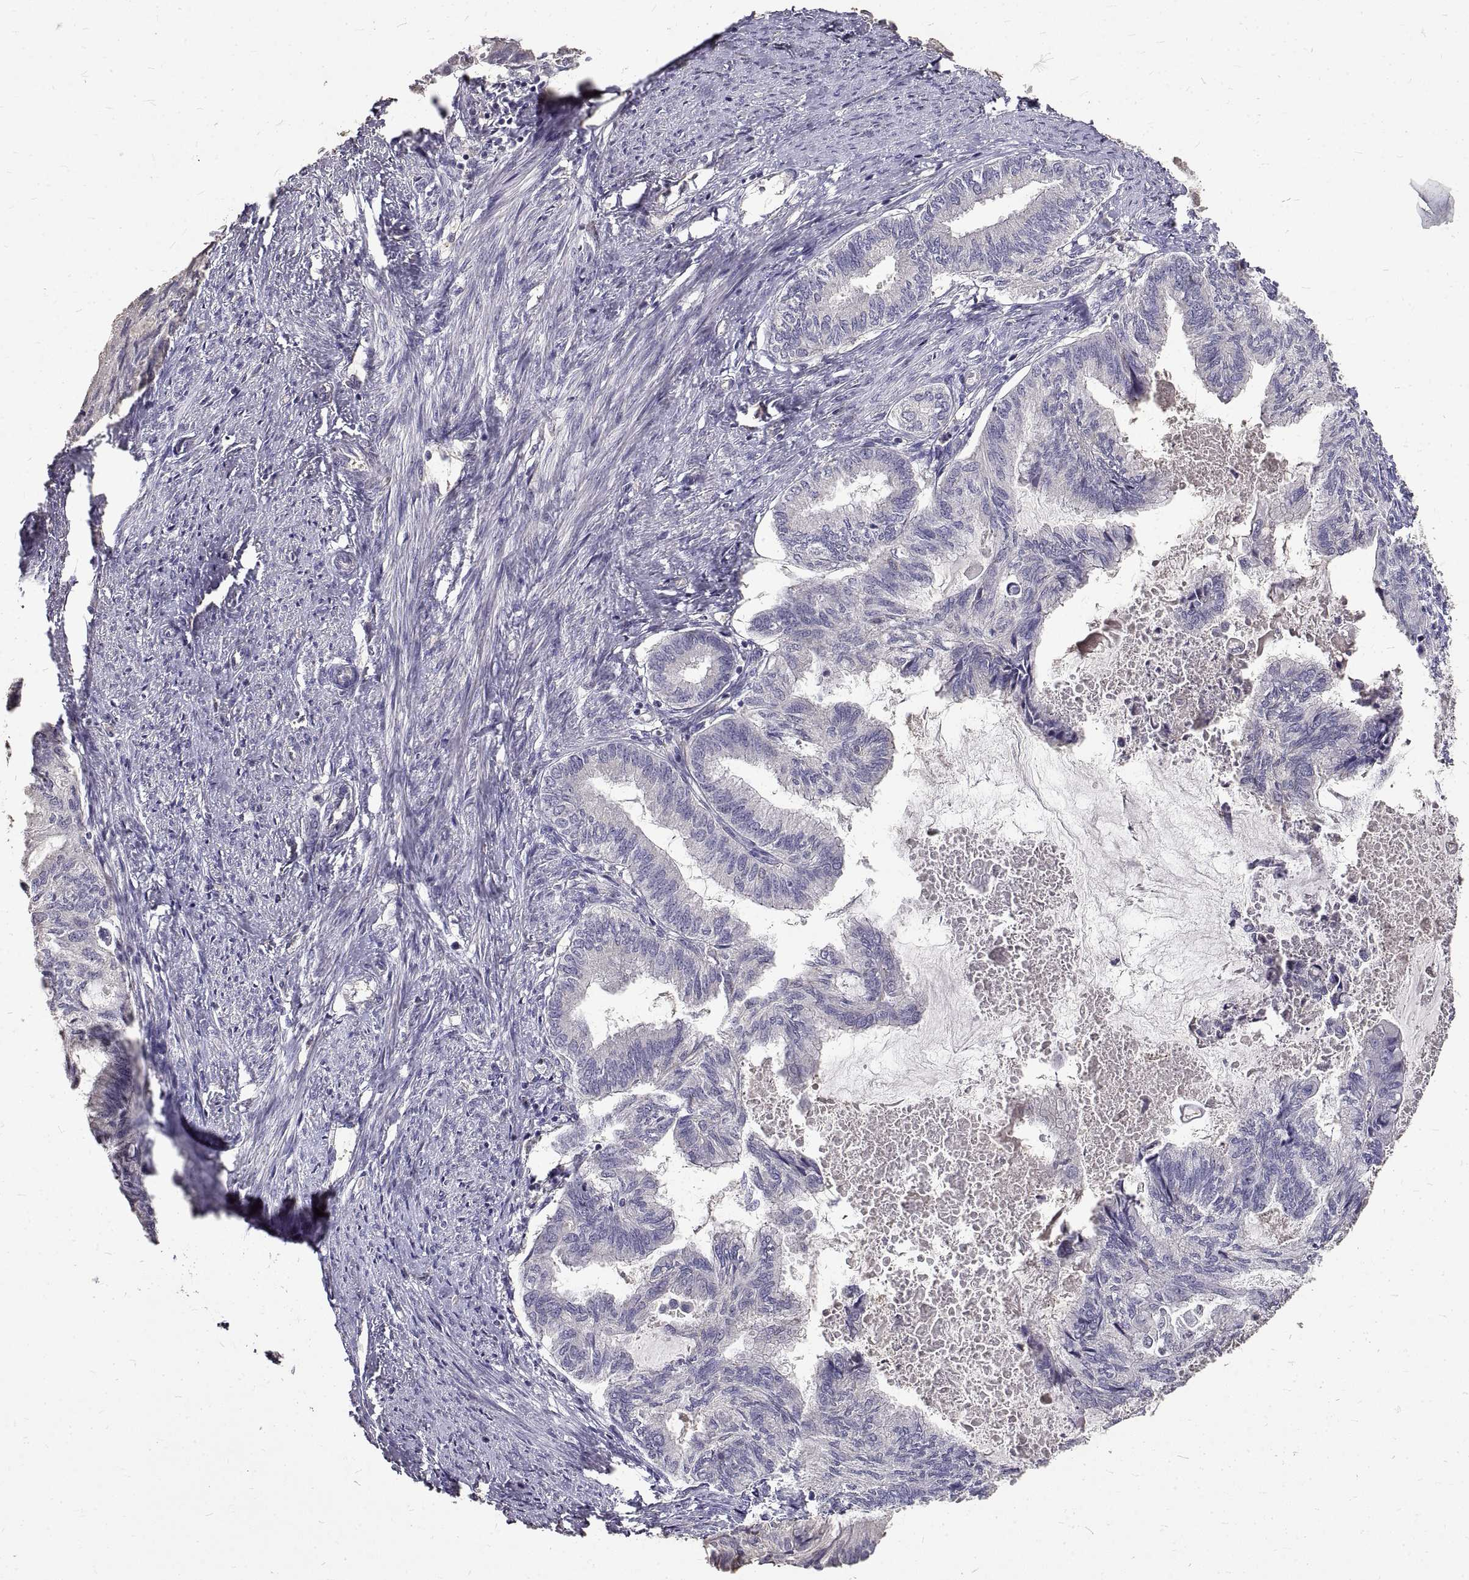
{"staining": {"intensity": "negative", "quantity": "none", "location": "none"}, "tissue": "endometrial cancer", "cell_type": "Tumor cells", "image_type": "cancer", "snomed": [{"axis": "morphology", "description": "Adenocarcinoma, NOS"}, {"axis": "topography", "description": "Endometrium"}], "caption": "Photomicrograph shows no protein expression in tumor cells of endometrial adenocarcinoma tissue.", "gene": "PEA15", "patient": {"sex": "female", "age": 86}}